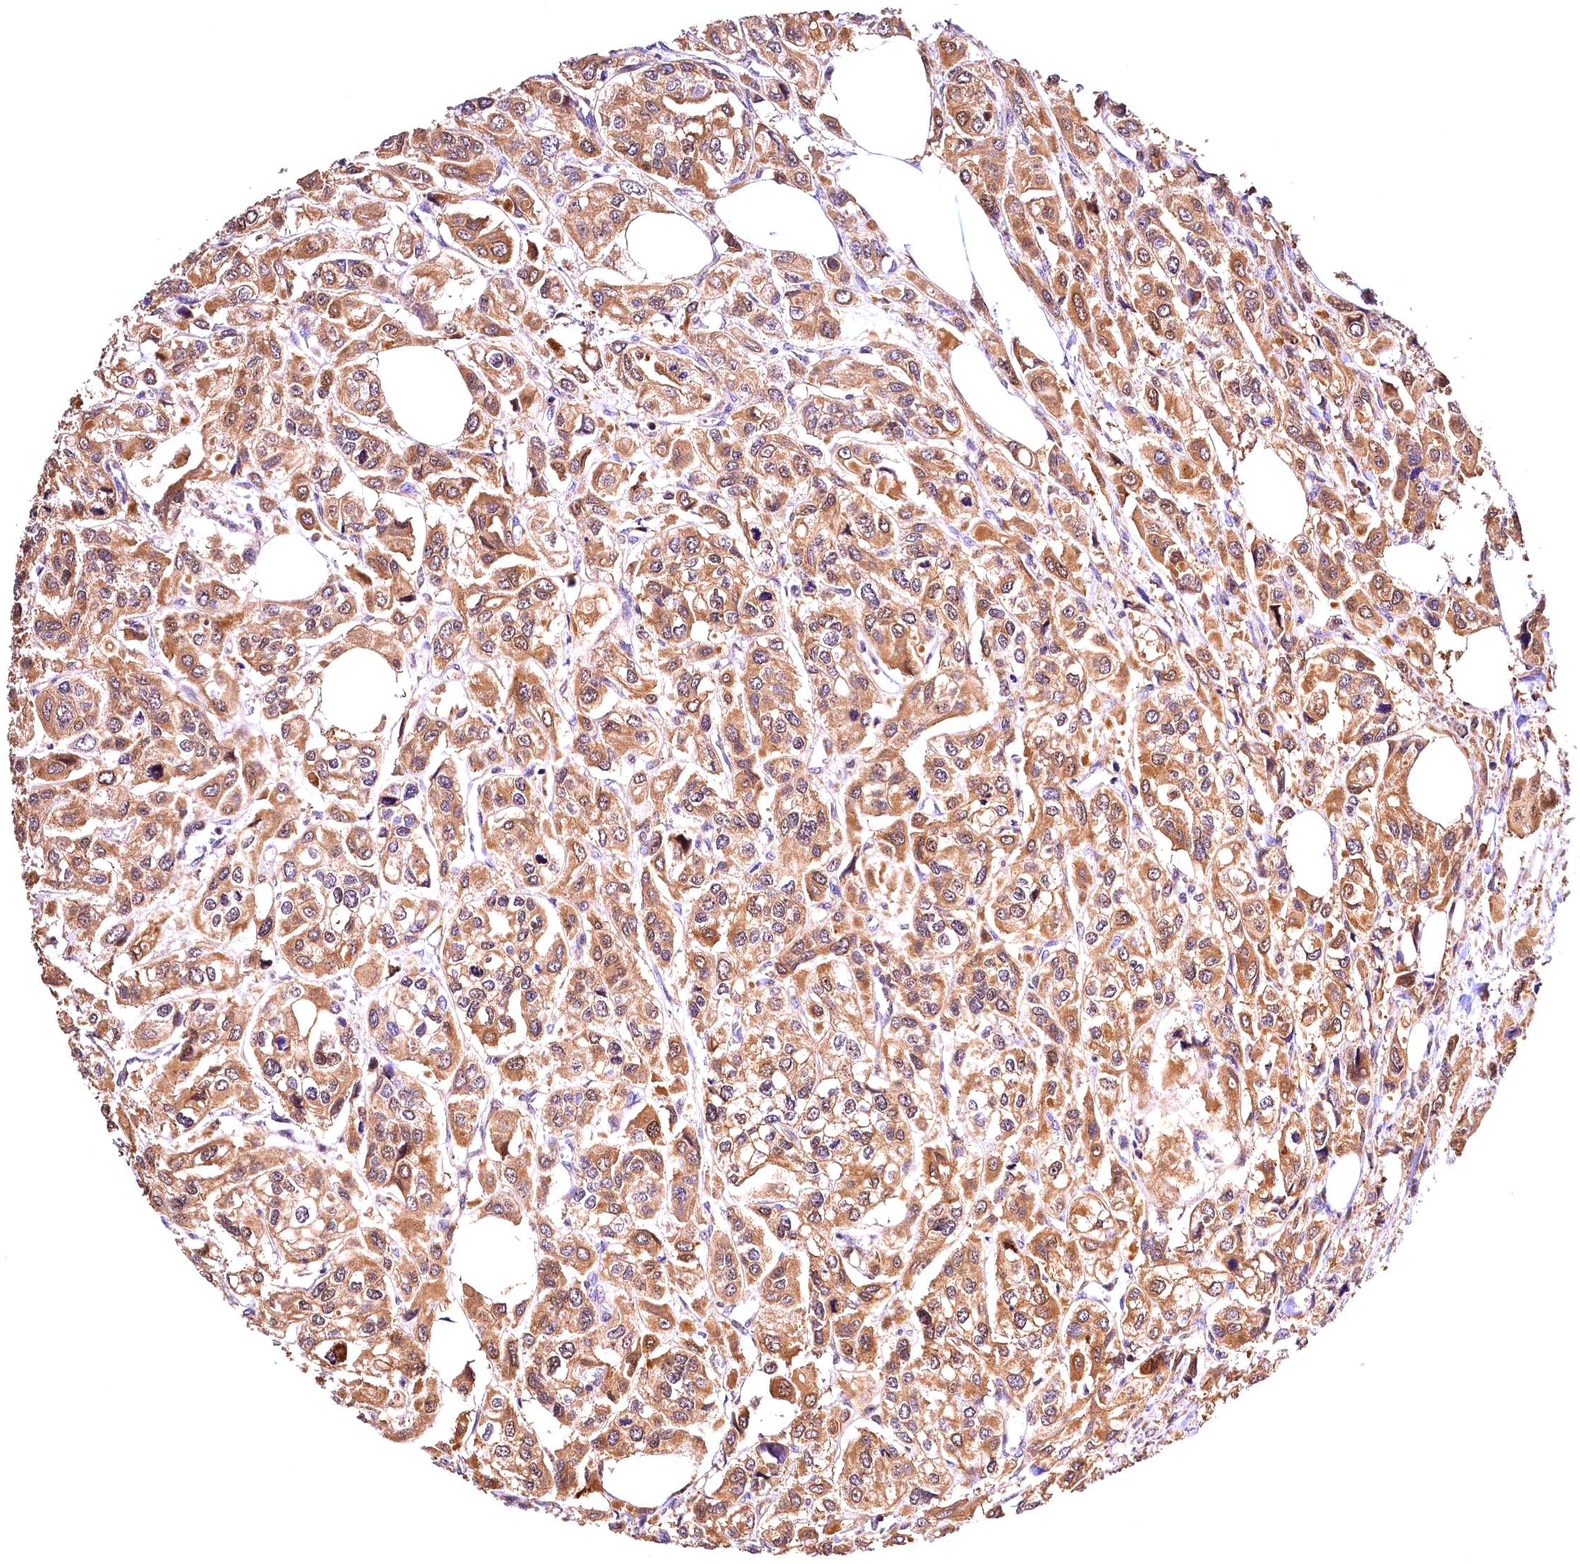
{"staining": {"intensity": "moderate", "quantity": ">75%", "location": "cytoplasmic/membranous"}, "tissue": "urothelial cancer", "cell_type": "Tumor cells", "image_type": "cancer", "snomed": [{"axis": "morphology", "description": "Urothelial carcinoma, High grade"}, {"axis": "topography", "description": "Urinary bladder"}], "caption": "Urothelial carcinoma (high-grade) stained for a protein shows moderate cytoplasmic/membranous positivity in tumor cells.", "gene": "KPTN", "patient": {"sex": "male", "age": 67}}